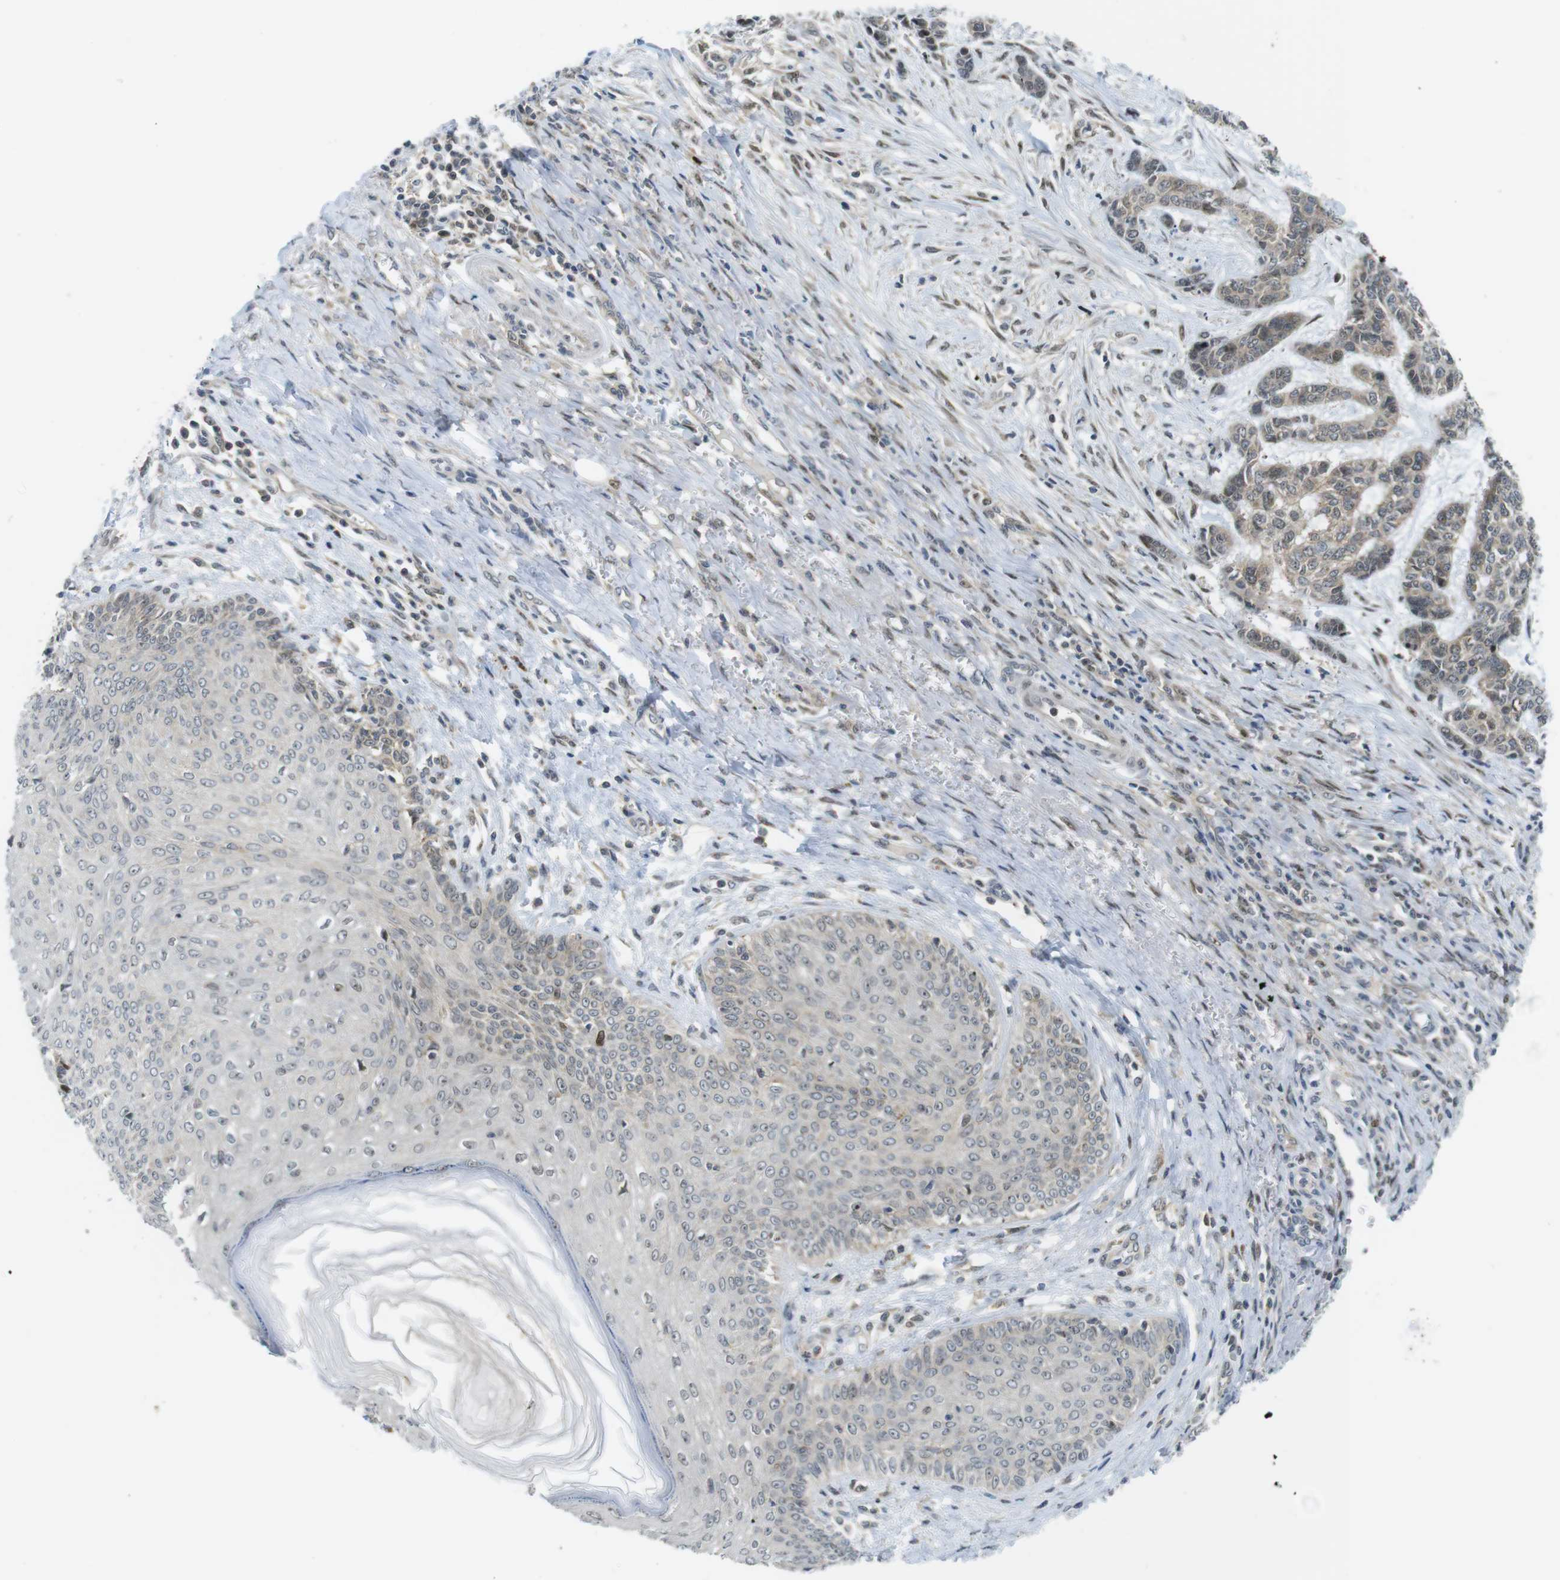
{"staining": {"intensity": "weak", "quantity": ">75%", "location": "cytoplasmic/membranous"}, "tissue": "skin cancer", "cell_type": "Tumor cells", "image_type": "cancer", "snomed": [{"axis": "morphology", "description": "Basal cell carcinoma"}, {"axis": "topography", "description": "Skin"}], "caption": "Protein expression analysis of skin basal cell carcinoma displays weak cytoplasmic/membranous staining in approximately >75% of tumor cells. Ihc stains the protein of interest in brown and the nuclei are stained blue.", "gene": "RCC1", "patient": {"sex": "female", "age": 64}}